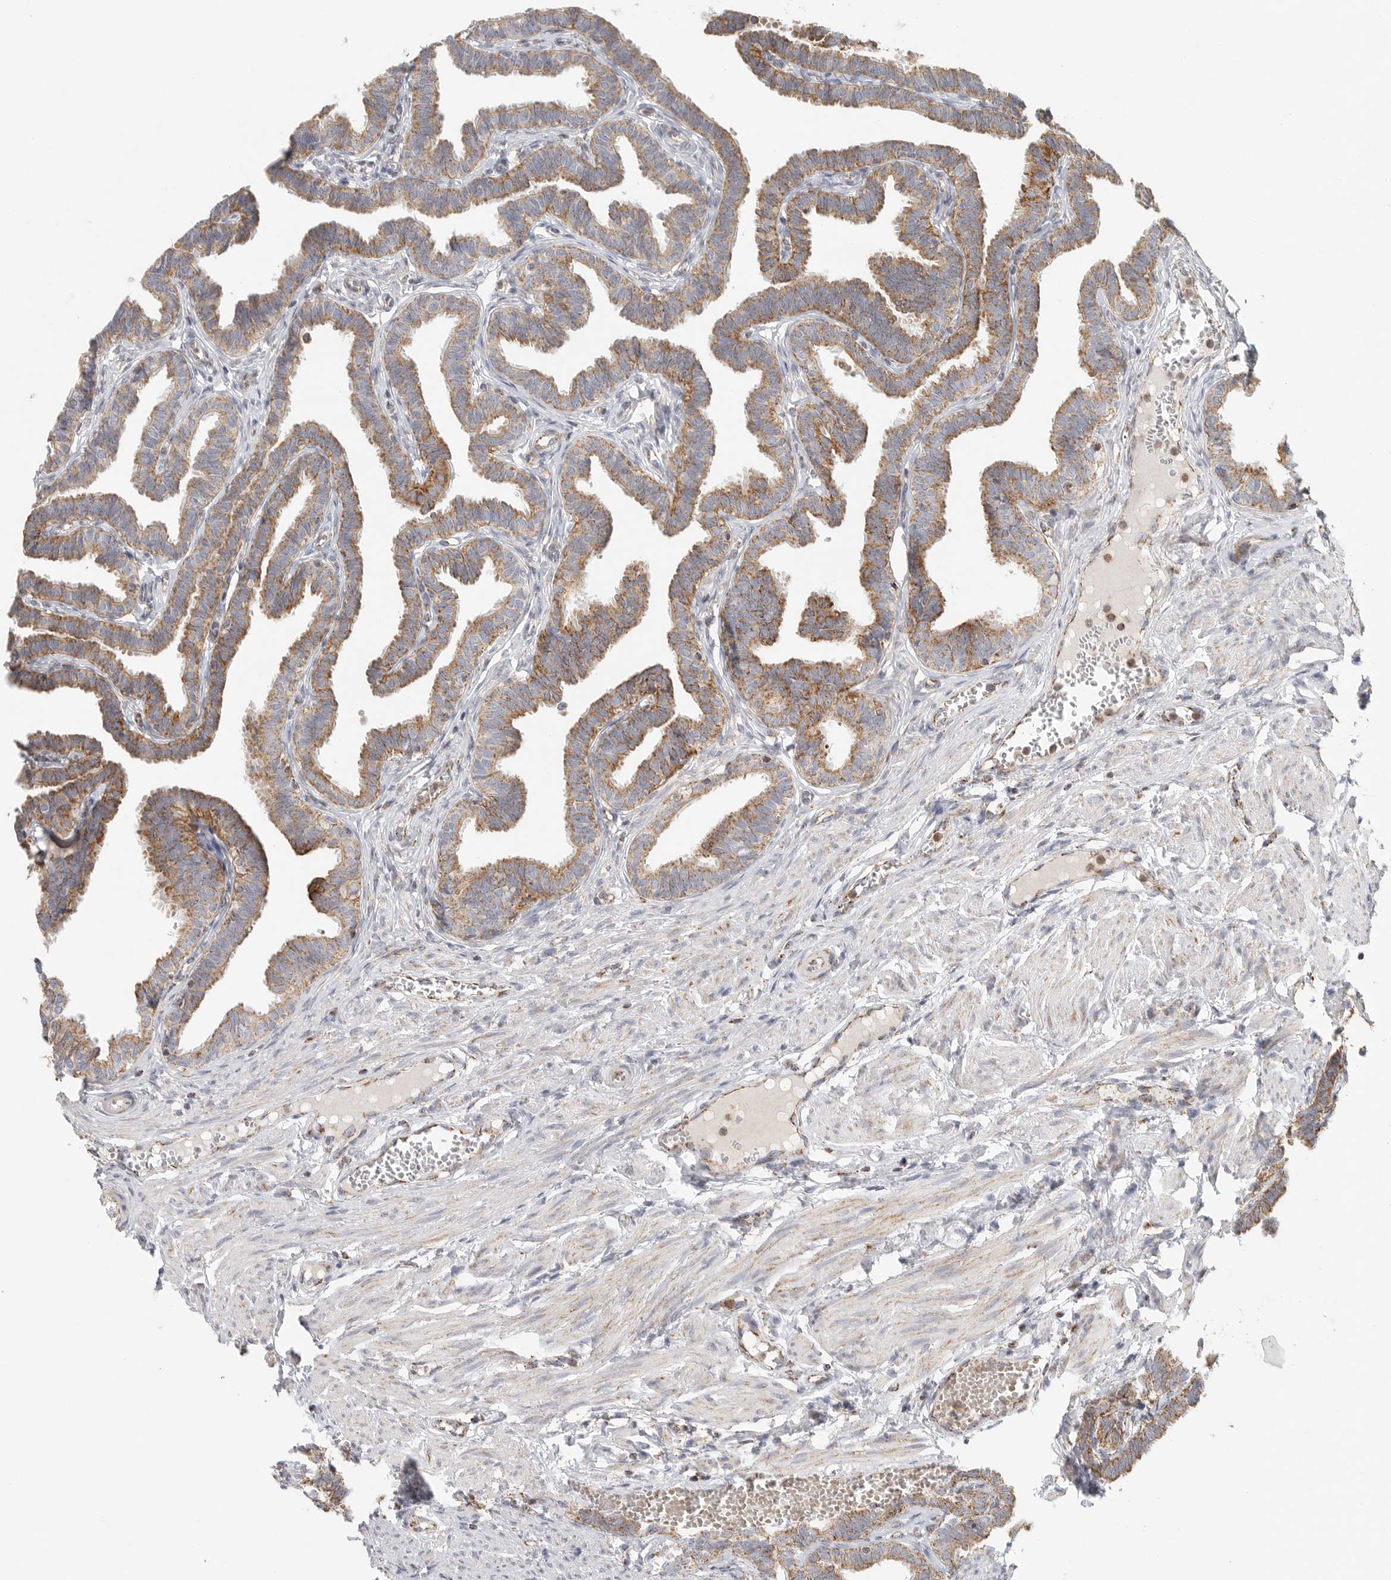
{"staining": {"intensity": "moderate", "quantity": ">75%", "location": "cytoplasmic/membranous"}, "tissue": "fallopian tube", "cell_type": "Glandular cells", "image_type": "normal", "snomed": [{"axis": "morphology", "description": "Normal tissue, NOS"}, {"axis": "topography", "description": "Fallopian tube"}, {"axis": "topography", "description": "Ovary"}], "caption": "A brown stain labels moderate cytoplasmic/membranous positivity of a protein in glandular cells of unremarkable human fallopian tube.", "gene": "SLC25A26", "patient": {"sex": "female", "age": 23}}